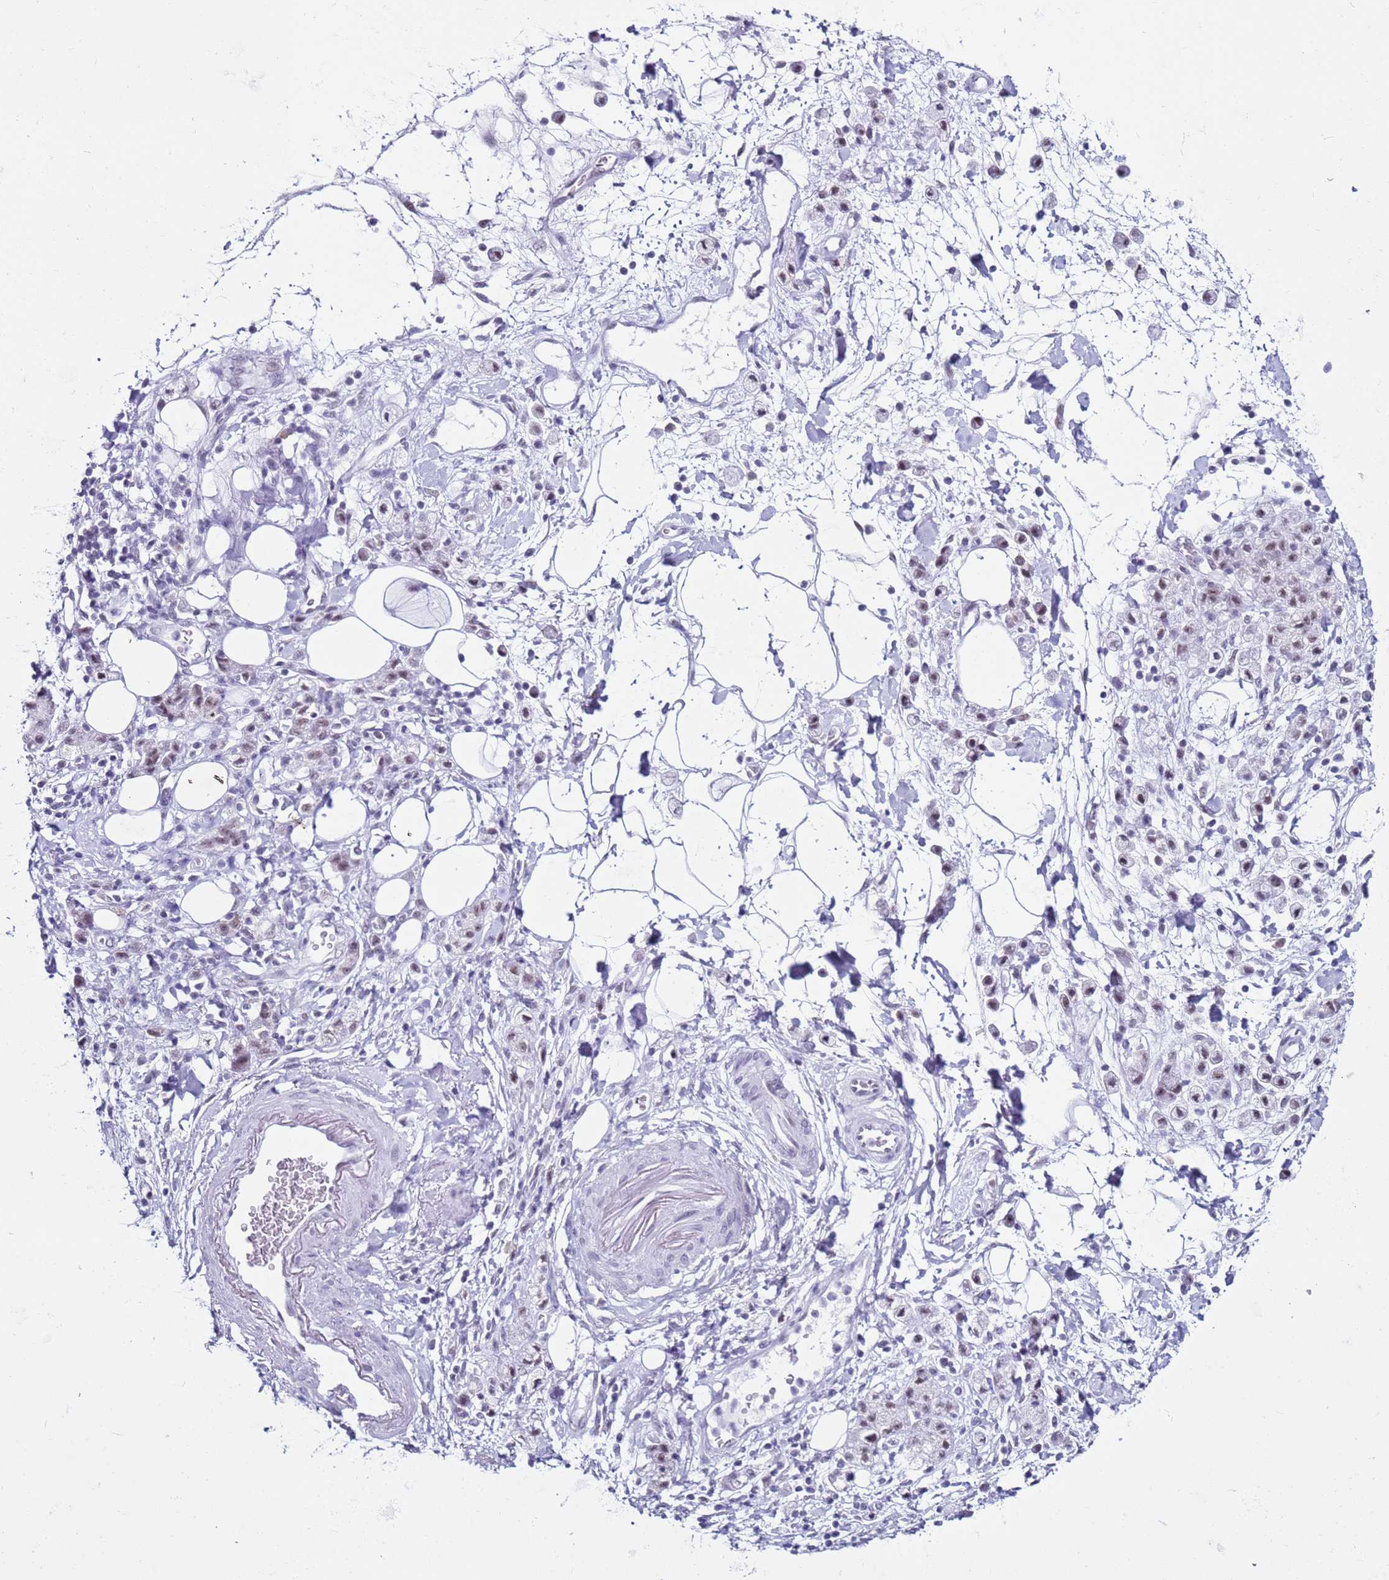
{"staining": {"intensity": "weak", "quantity": "<25%", "location": "nuclear"}, "tissue": "stomach cancer", "cell_type": "Tumor cells", "image_type": "cancer", "snomed": [{"axis": "morphology", "description": "Adenocarcinoma, NOS"}, {"axis": "topography", "description": "Stomach"}], "caption": "Tumor cells are negative for brown protein staining in stomach adenocarcinoma. (Brightfield microscopy of DAB (3,3'-diaminobenzidine) IHC at high magnification).", "gene": "DHX15", "patient": {"sex": "male", "age": 77}}